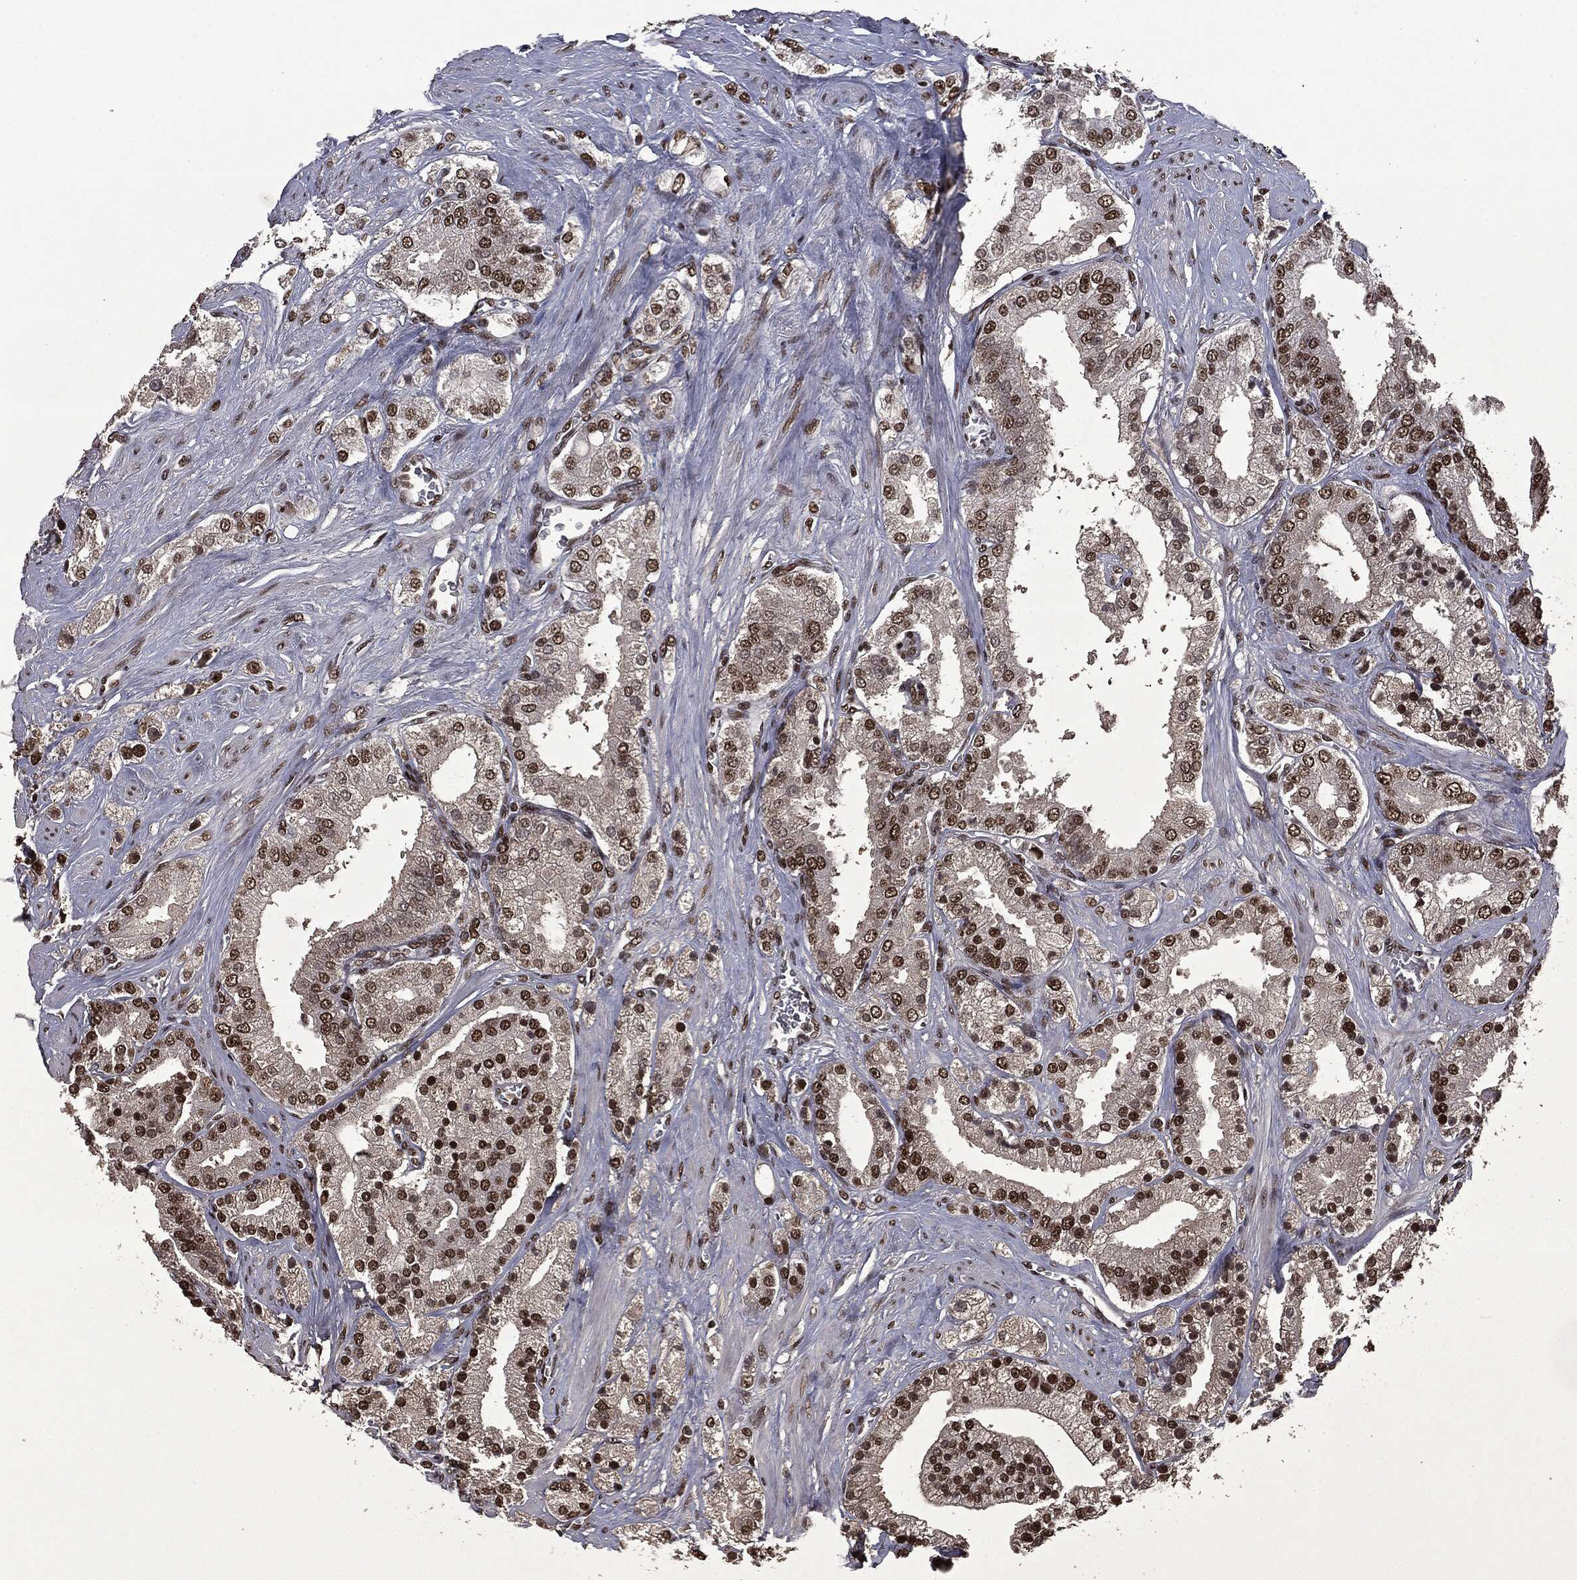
{"staining": {"intensity": "strong", "quantity": ">75%", "location": "nuclear"}, "tissue": "prostate cancer", "cell_type": "Tumor cells", "image_type": "cancer", "snomed": [{"axis": "morphology", "description": "Adenocarcinoma, NOS"}, {"axis": "topography", "description": "Prostate and seminal vesicle, NOS"}, {"axis": "topography", "description": "Prostate"}], "caption": "Approximately >75% of tumor cells in prostate cancer exhibit strong nuclear protein staining as visualized by brown immunohistochemical staining.", "gene": "MSH2", "patient": {"sex": "male", "age": 67}}